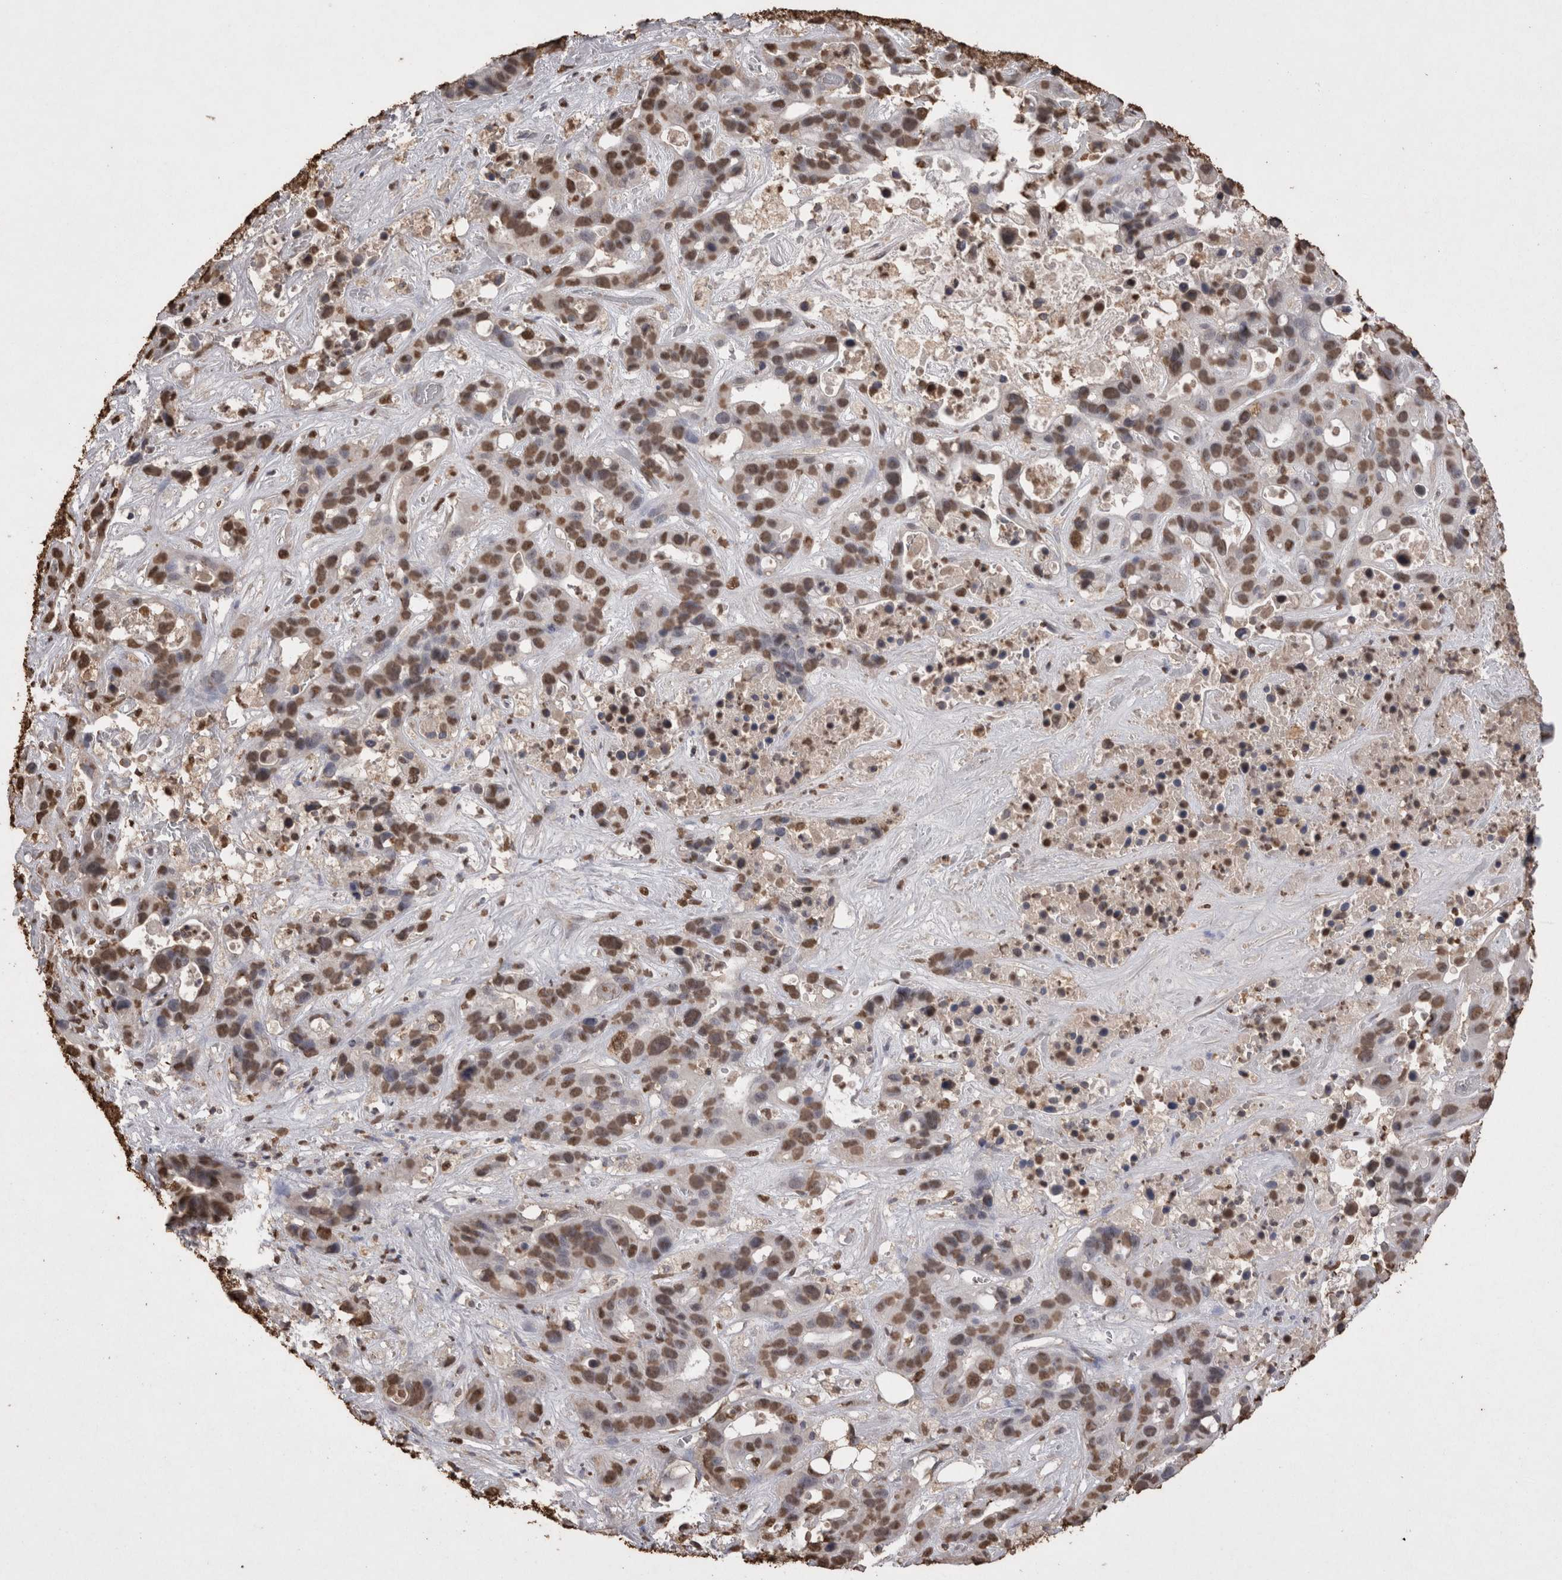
{"staining": {"intensity": "moderate", "quantity": ">75%", "location": "nuclear"}, "tissue": "liver cancer", "cell_type": "Tumor cells", "image_type": "cancer", "snomed": [{"axis": "morphology", "description": "Cholangiocarcinoma"}, {"axis": "topography", "description": "Liver"}], "caption": "IHC image of liver cholangiocarcinoma stained for a protein (brown), which displays medium levels of moderate nuclear expression in about >75% of tumor cells.", "gene": "POU5F1", "patient": {"sex": "female", "age": 65}}